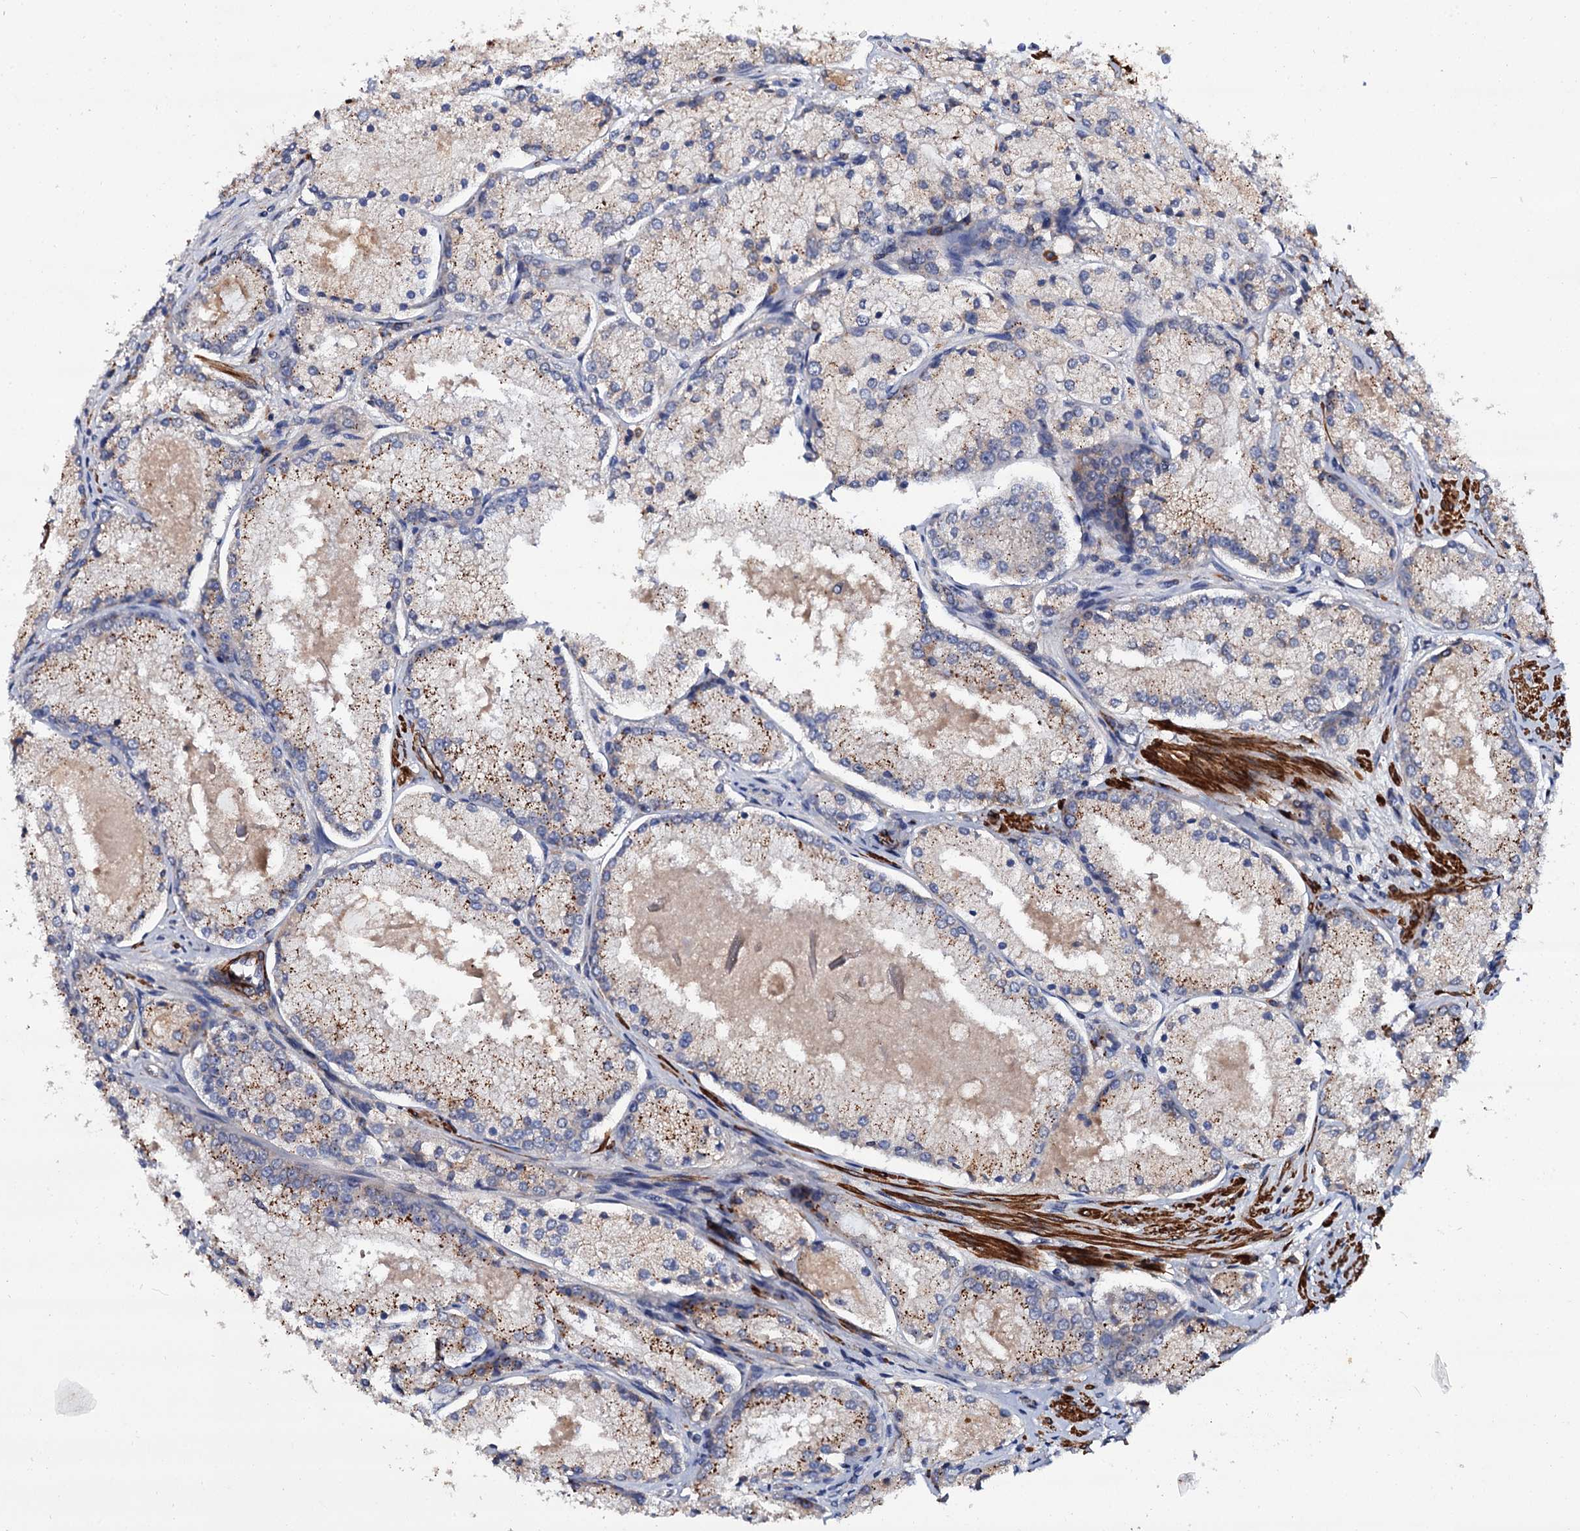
{"staining": {"intensity": "weak", "quantity": "25%-75%", "location": "cytoplasmic/membranous"}, "tissue": "prostate cancer", "cell_type": "Tumor cells", "image_type": "cancer", "snomed": [{"axis": "morphology", "description": "Adenocarcinoma, Low grade"}, {"axis": "topography", "description": "Prostate"}], "caption": "This histopathology image displays immunohistochemistry (IHC) staining of human prostate low-grade adenocarcinoma, with low weak cytoplasmic/membranous staining in about 25%-75% of tumor cells.", "gene": "ISM2", "patient": {"sex": "male", "age": 74}}